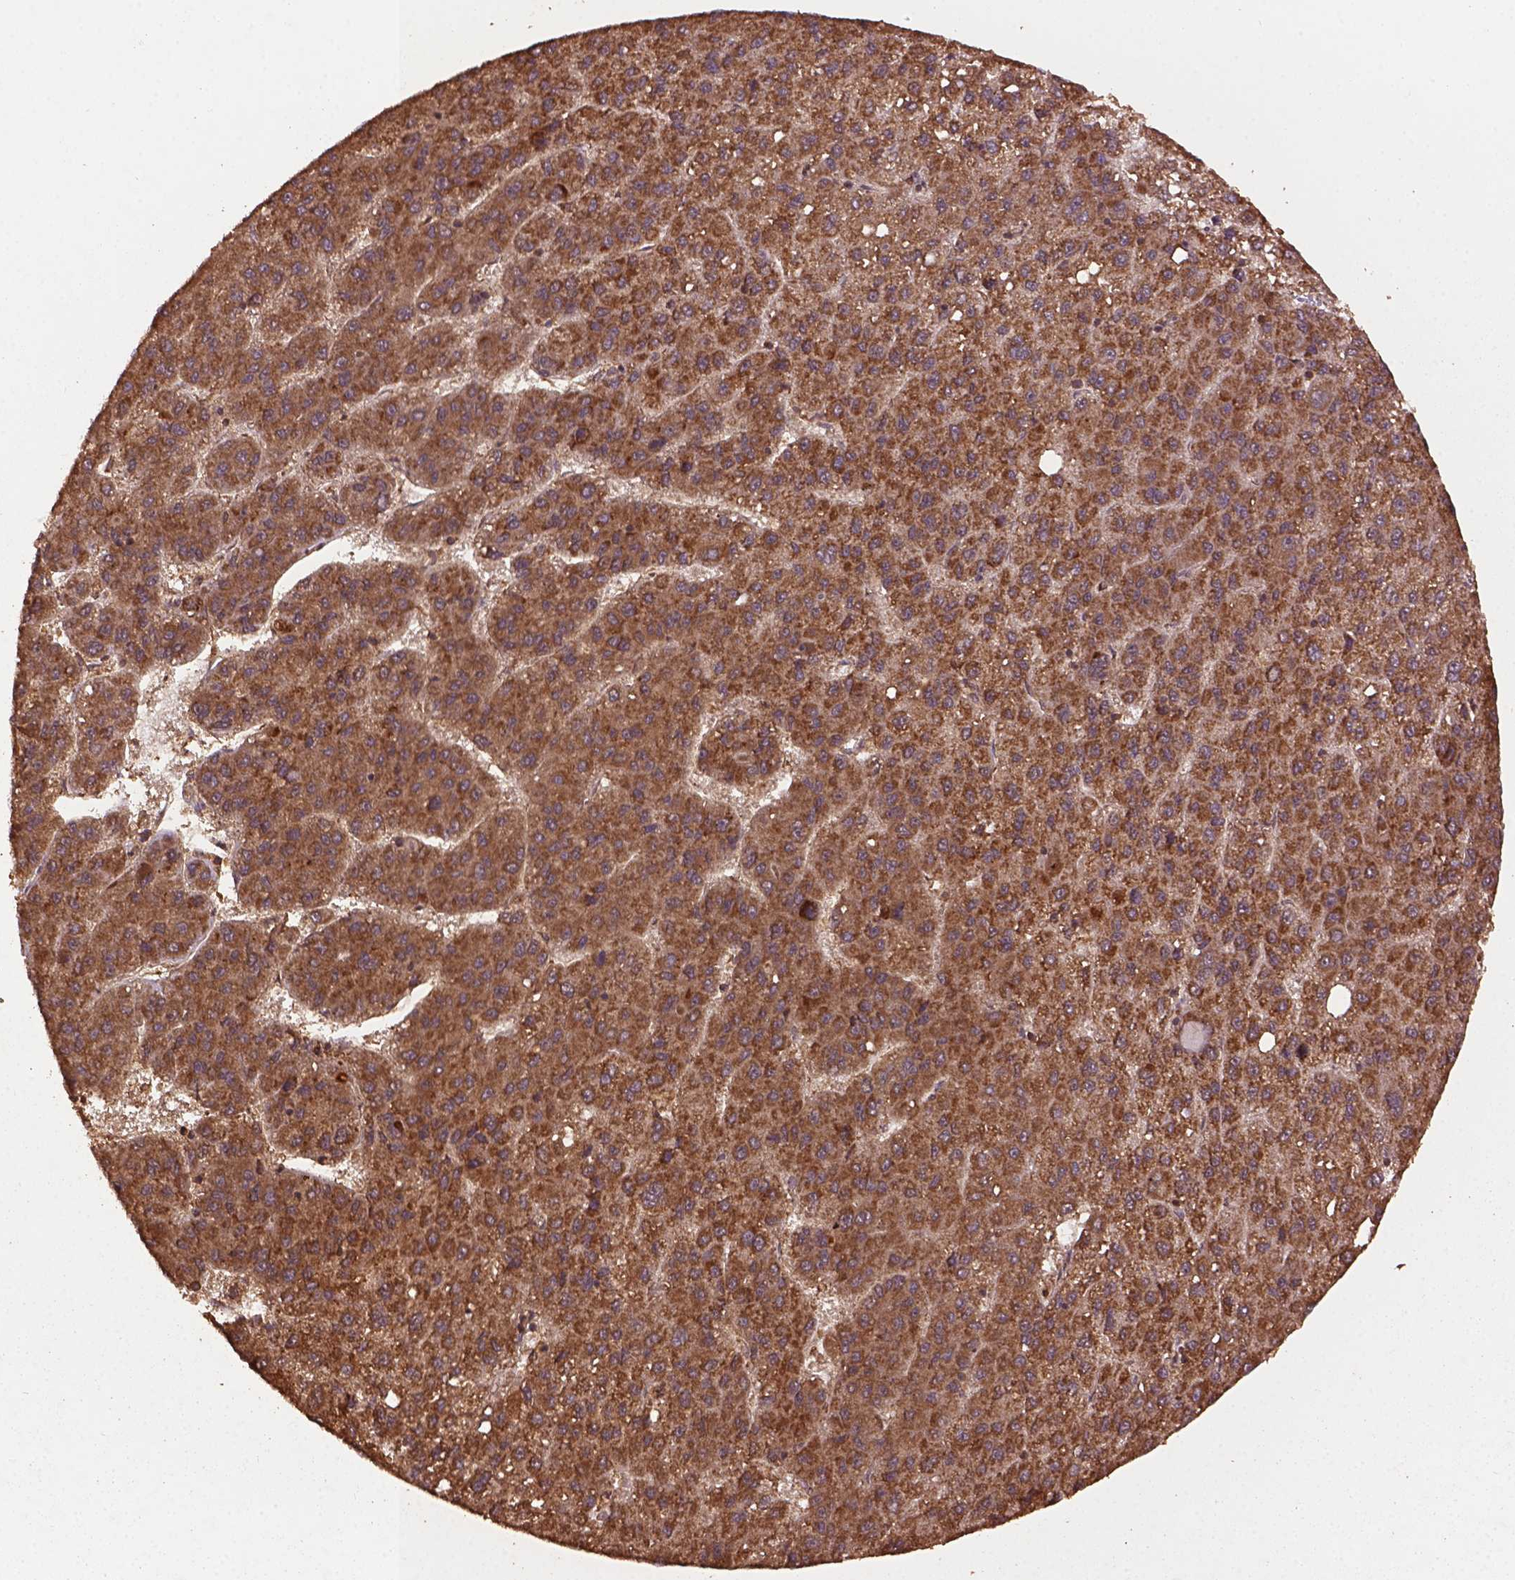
{"staining": {"intensity": "moderate", "quantity": ">75%", "location": "cytoplasmic/membranous"}, "tissue": "liver cancer", "cell_type": "Tumor cells", "image_type": "cancer", "snomed": [{"axis": "morphology", "description": "Carcinoma, Hepatocellular, NOS"}, {"axis": "topography", "description": "Liver"}], "caption": "The micrograph exhibits a brown stain indicating the presence of a protein in the cytoplasmic/membranous of tumor cells in hepatocellular carcinoma (liver).", "gene": "BABAM1", "patient": {"sex": "female", "age": 82}}